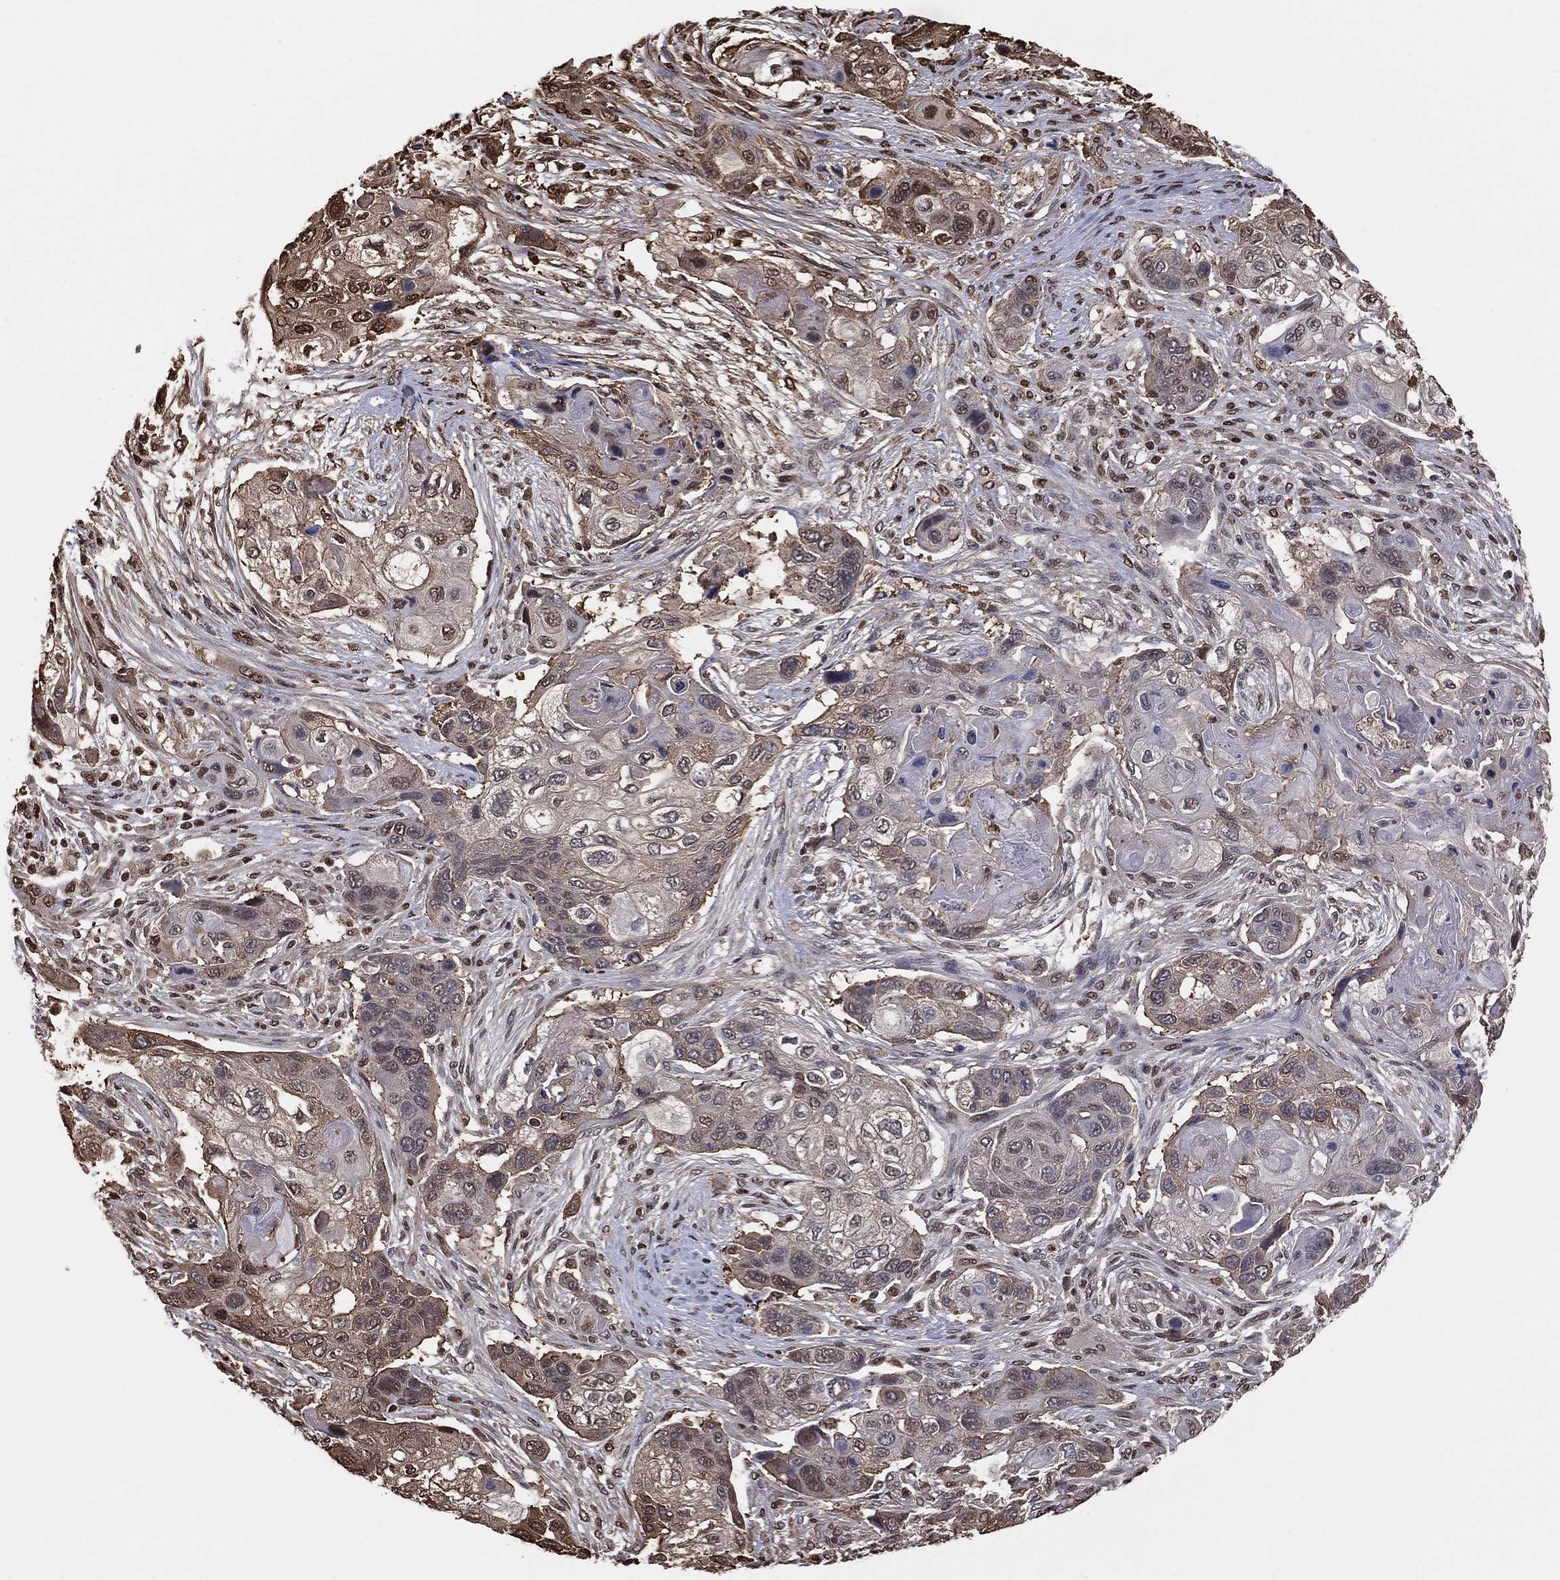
{"staining": {"intensity": "moderate", "quantity": "<25%", "location": "cytoplasmic/membranous,nuclear"}, "tissue": "lung cancer", "cell_type": "Tumor cells", "image_type": "cancer", "snomed": [{"axis": "morphology", "description": "Squamous cell carcinoma, NOS"}, {"axis": "topography", "description": "Lung"}], "caption": "Immunohistochemical staining of human lung squamous cell carcinoma exhibits moderate cytoplasmic/membranous and nuclear protein expression in approximately <25% of tumor cells.", "gene": "GAPDH", "patient": {"sex": "male", "age": 69}}